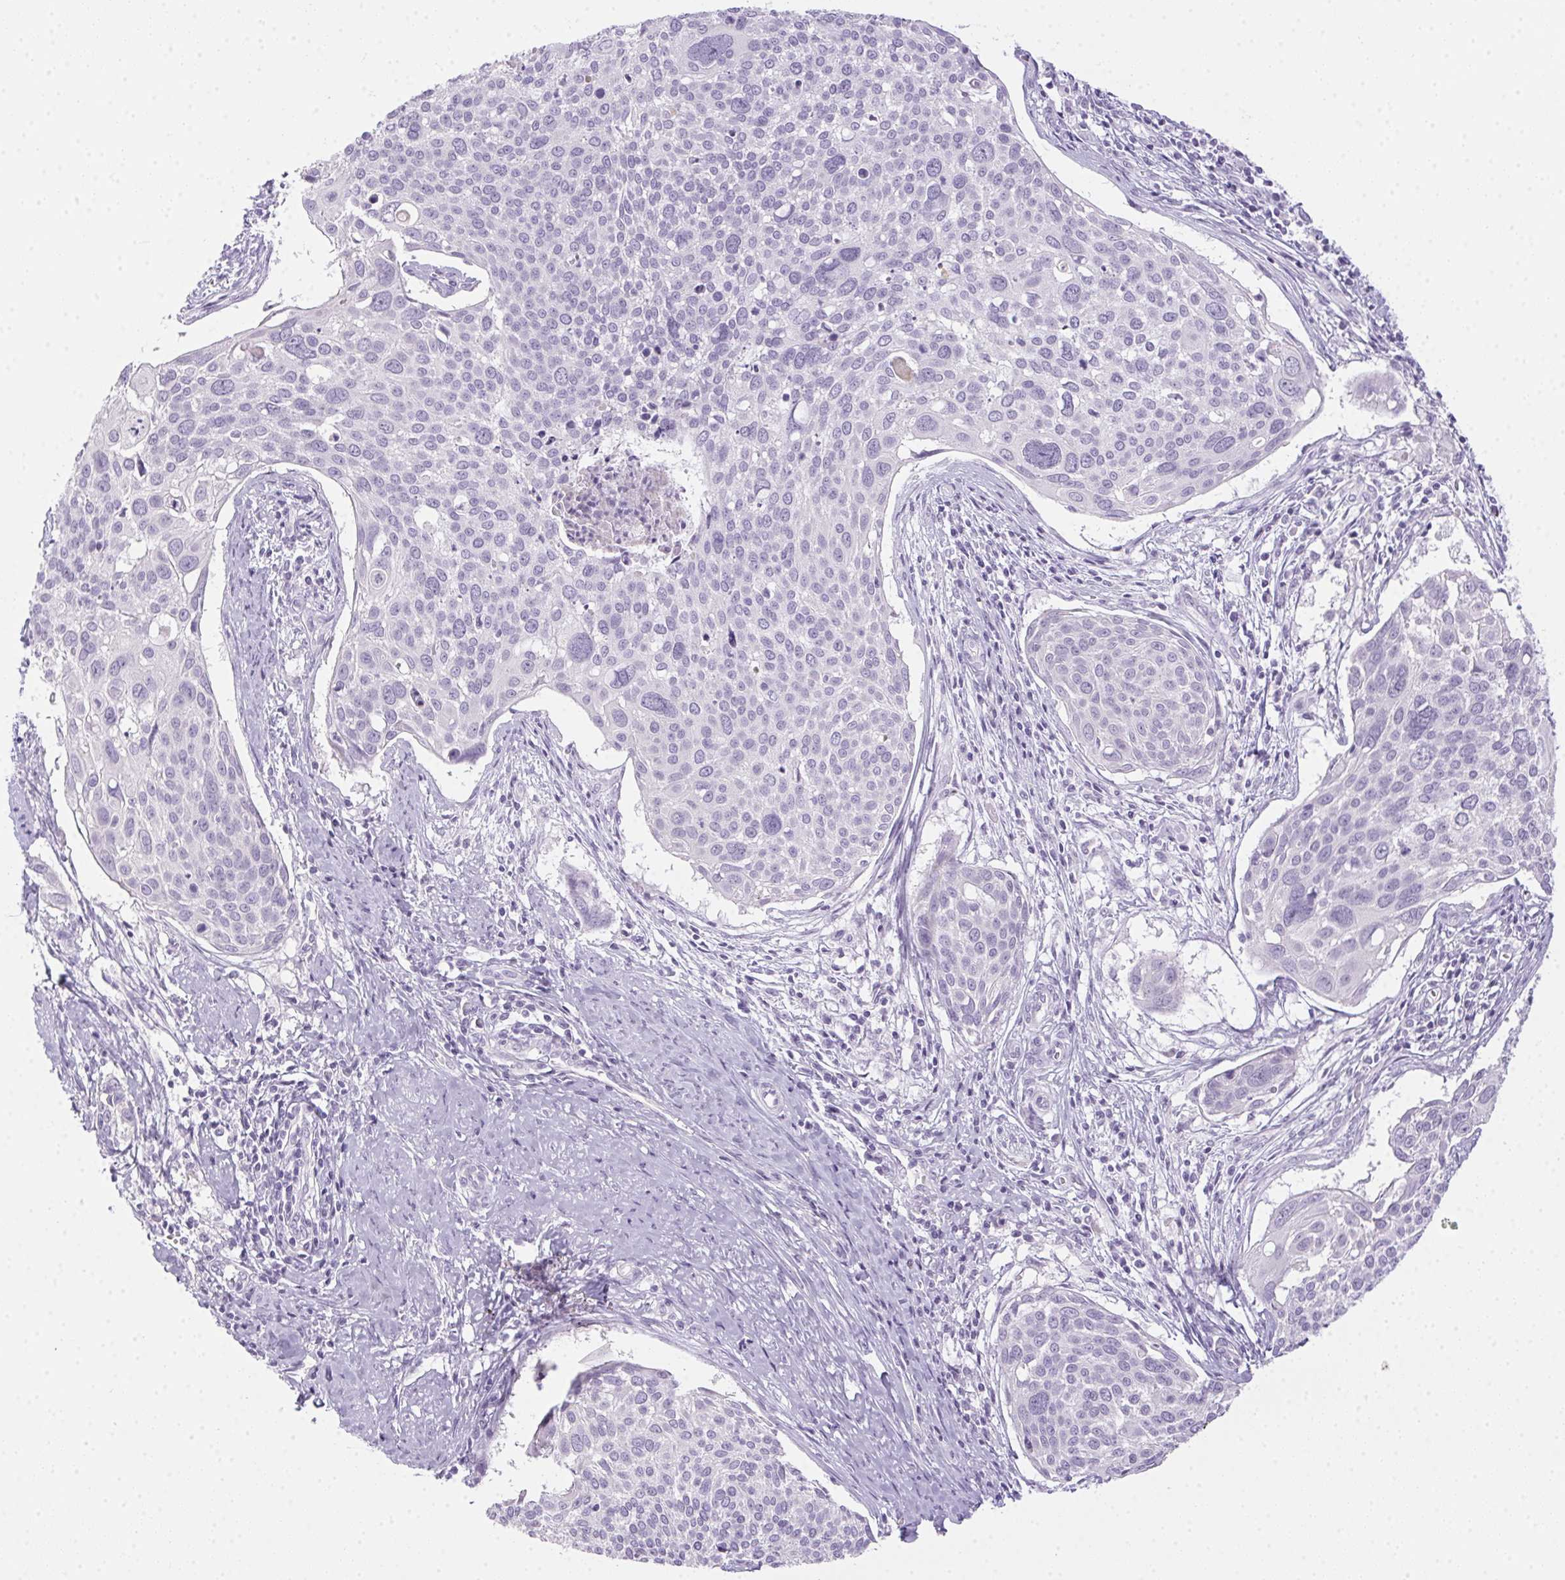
{"staining": {"intensity": "negative", "quantity": "none", "location": "none"}, "tissue": "cervical cancer", "cell_type": "Tumor cells", "image_type": "cancer", "snomed": [{"axis": "morphology", "description": "Squamous cell carcinoma, NOS"}, {"axis": "topography", "description": "Cervix"}], "caption": "Cervical cancer (squamous cell carcinoma) stained for a protein using IHC reveals no positivity tumor cells.", "gene": "POPDC2", "patient": {"sex": "female", "age": 39}}